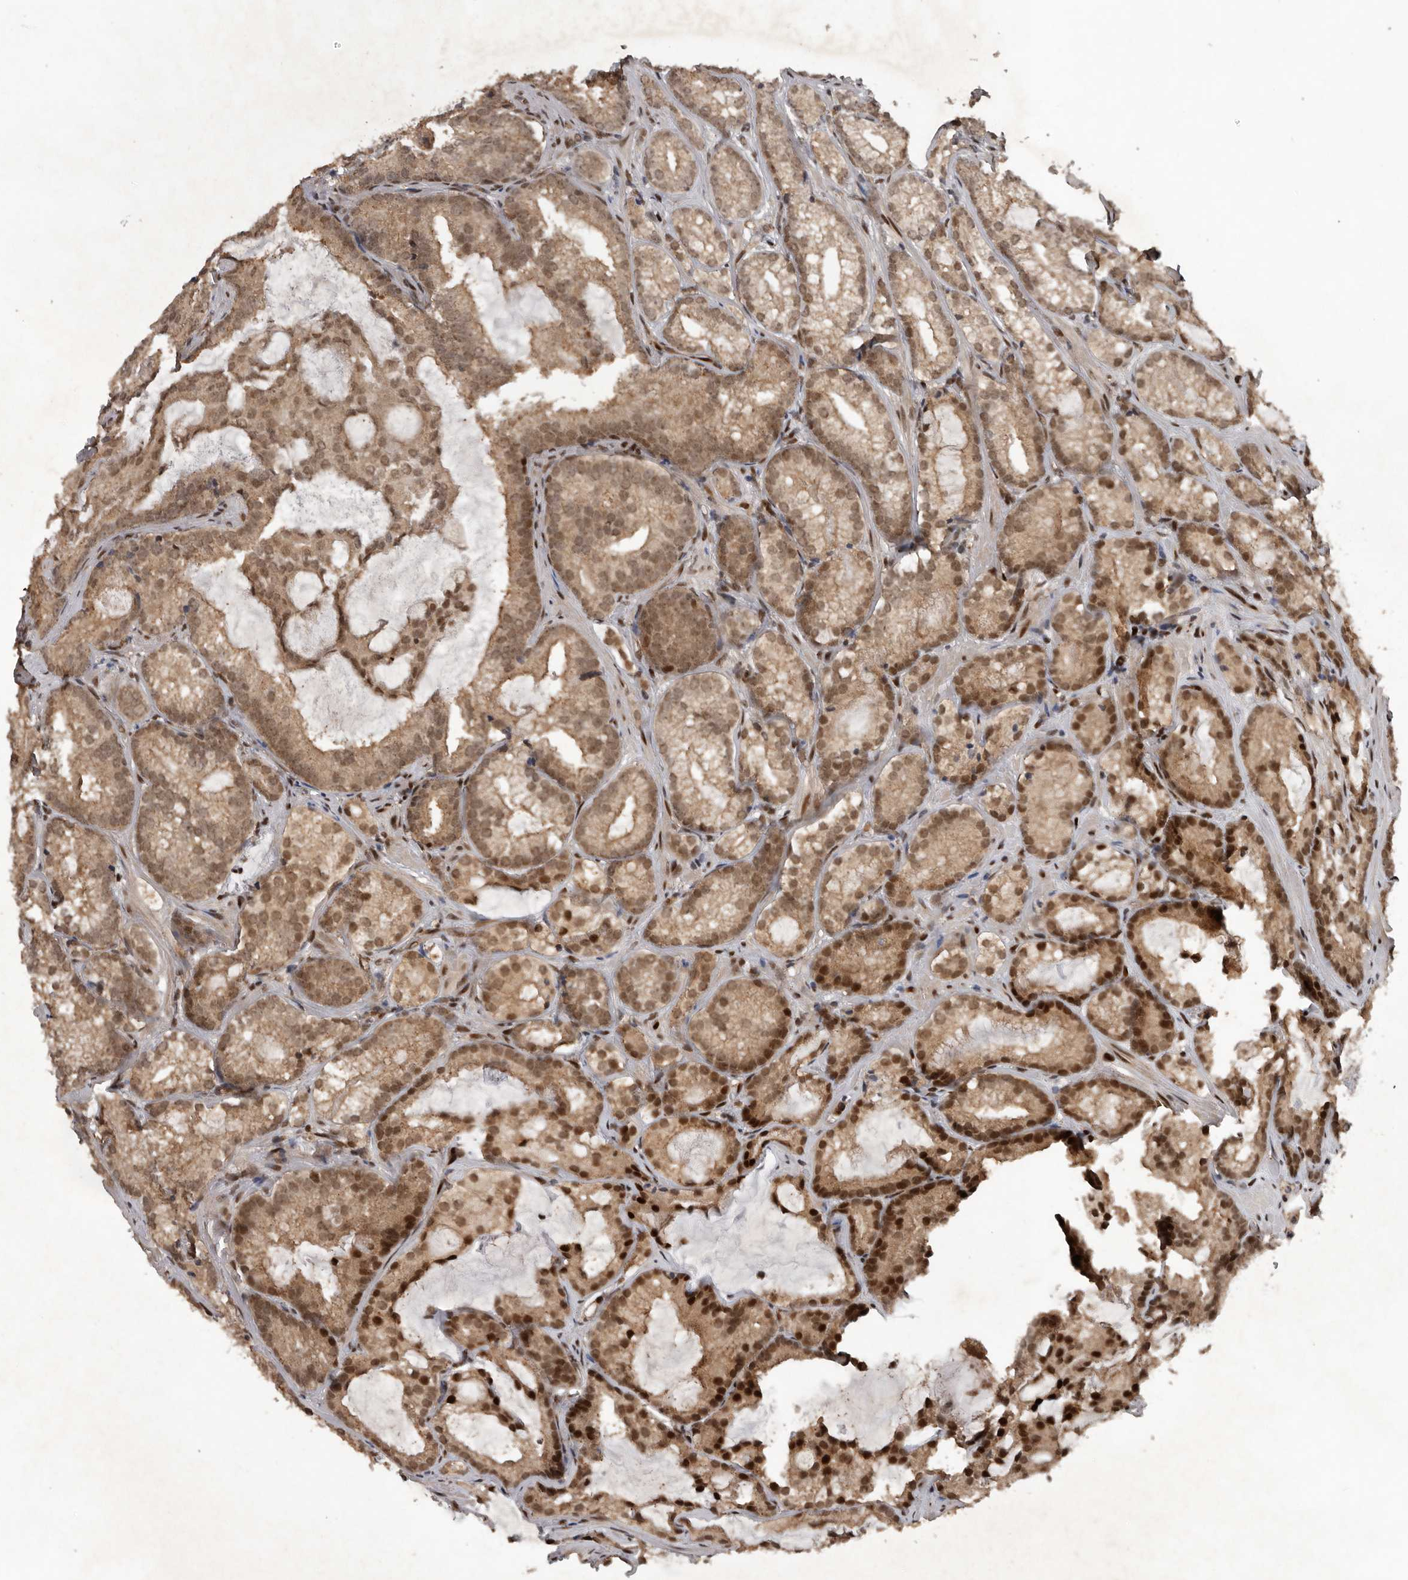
{"staining": {"intensity": "moderate", "quantity": ">75%", "location": "cytoplasmic/membranous,nuclear"}, "tissue": "prostate cancer", "cell_type": "Tumor cells", "image_type": "cancer", "snomed": [{"axis": "morphology", "description": "Adenocarcinoma, Low grade"}, {"axis": "topography", "description": "Prostate"}], "caption": "Immunohistochemistry (IHC) (DAB) staining of human prostate cancer shows moderate cytoplasmic/membranous and nuclear protein expression in approximately >75% of tumor cells.", "gene": "CDC27", "patient": {"sex": "male", "age": 72}}